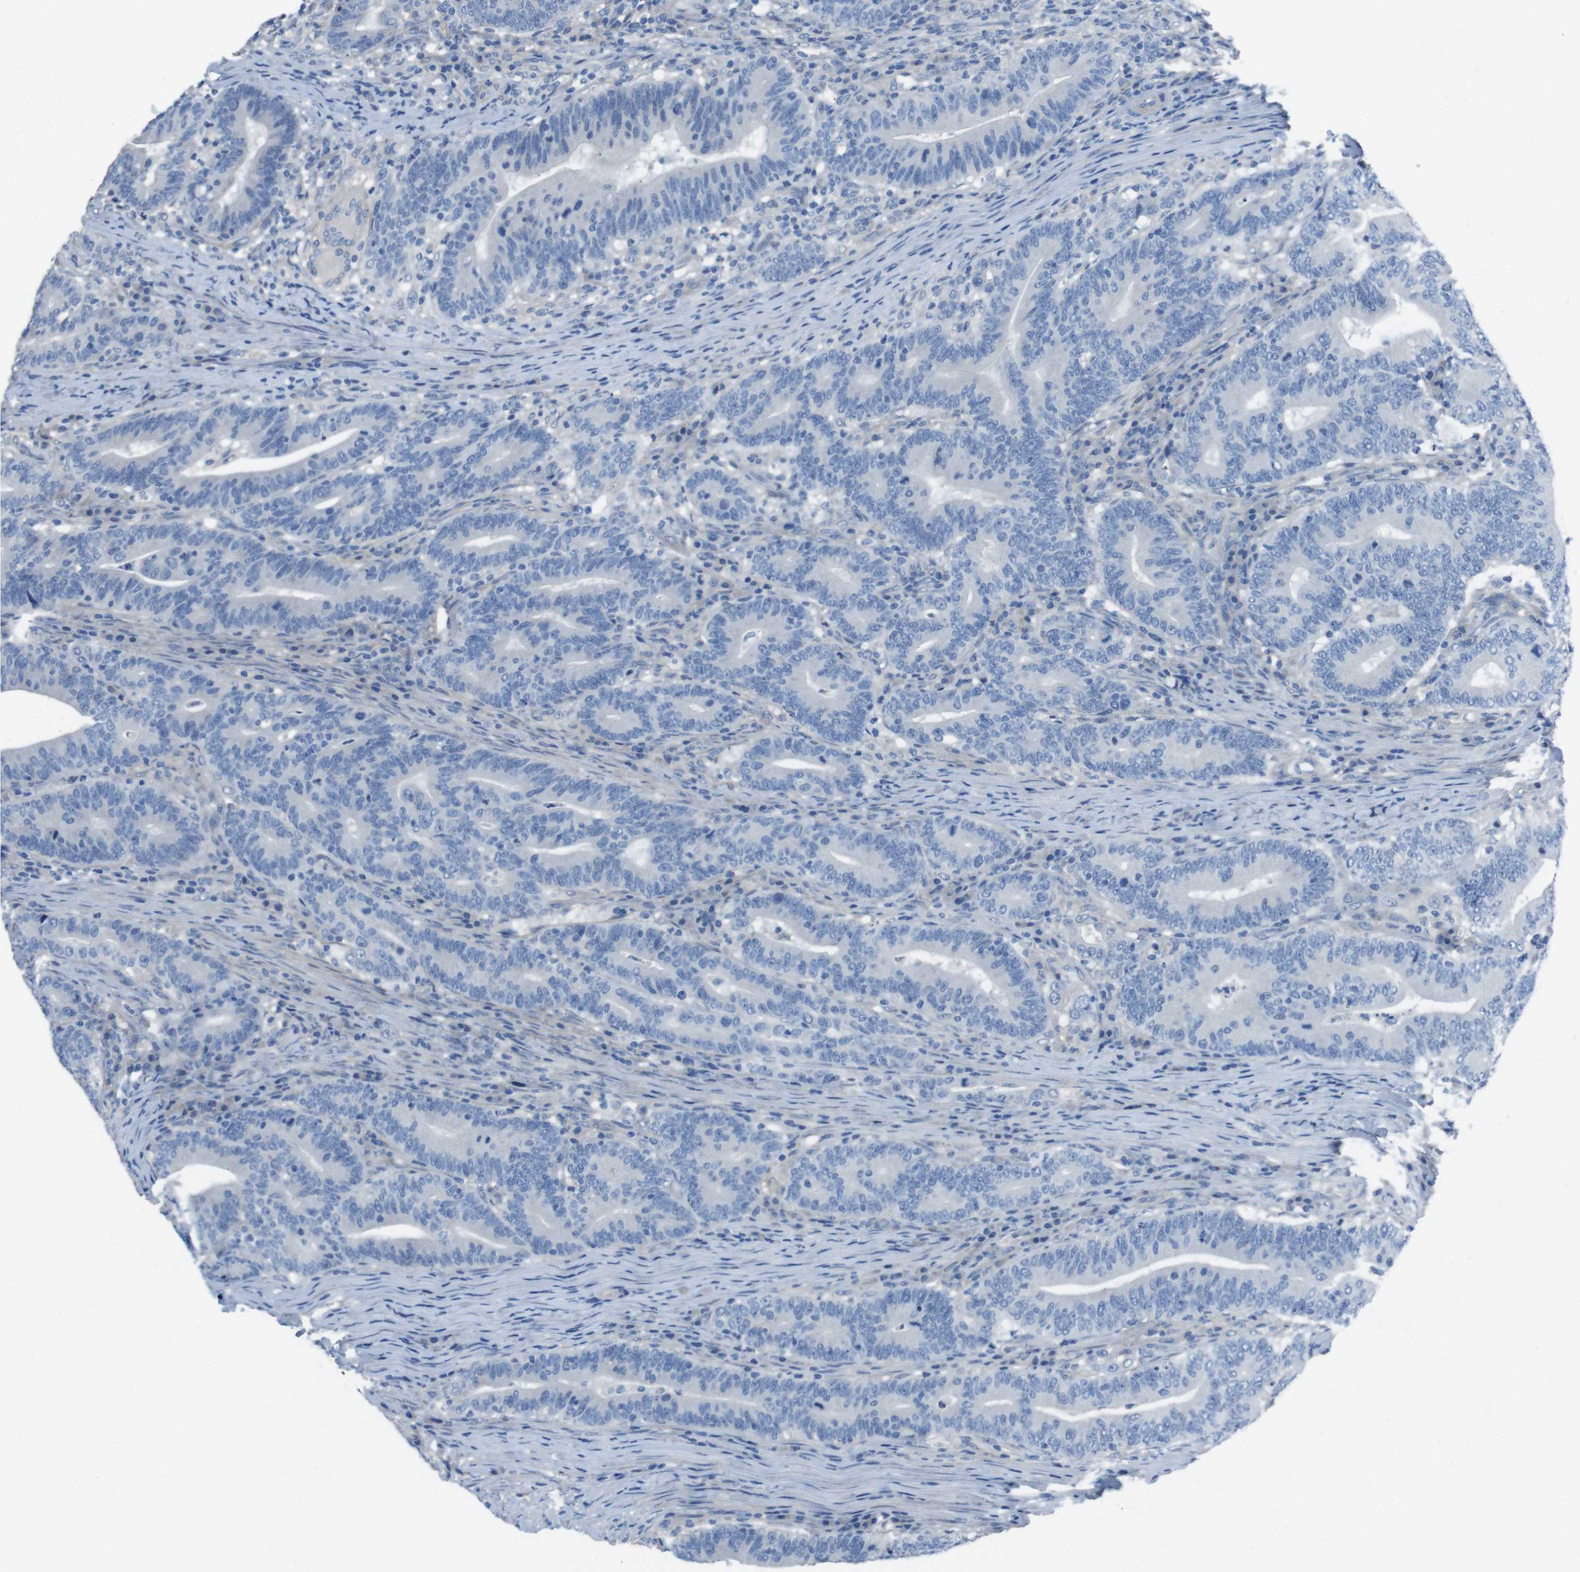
{"staining": {"intensity": "negative", "quantity": "none", "location": "none"}, "tissue": "colorectal cancer", "cell_type": "Tumor cells", "image_type": "cancer", "snomed": [{"axis": "morphology", "description": "Normal tissue, NOS"}, {"axis": "morphology", "description": "Adenocarcinoma, NOS"}, {"axis": "topography", "description": "Colon"}], "caption": "High magnification brightfield microscopy of colorectal adenocarcinoma stained with DAB (3,3'-diaminobenzidine) (brown) and counterstained with hematoxylin (blue): tumor cells show no significant staining.", "gene": "CYP2C8", "patient": {"sex": "female", "age": 66}}